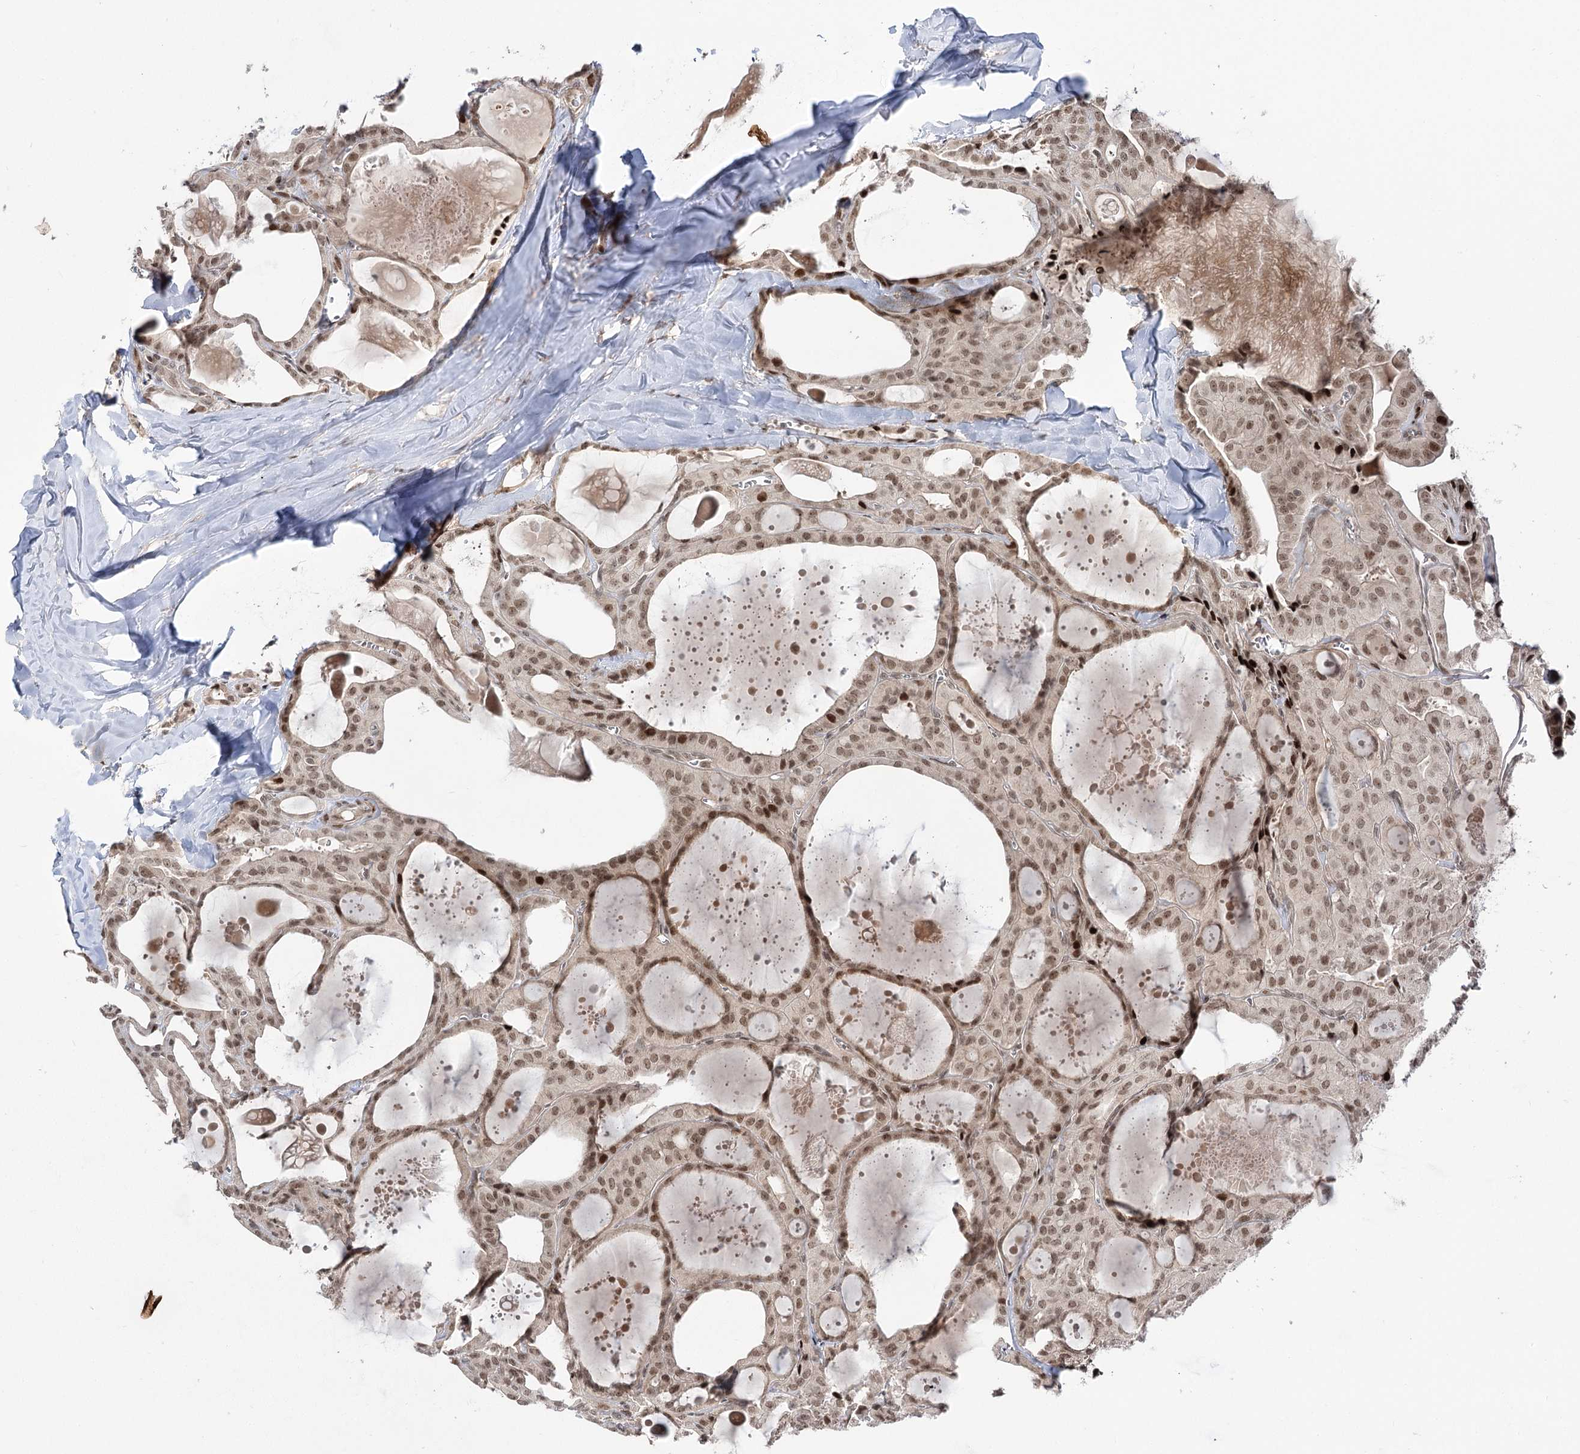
{"staining": {"intensity": "moderate", "quantity": ">75%", "location": "nuclear"}, "tissue": "thyroid cancer", "cell_type": "Tumor cells", "image_type": "cancer", "snomed": [{"axis": "morphology", "description": "Papillary adenocarcinoma, NOS"}, {"axis": "topography", "description": "Thyroid gland"}], "caption": "Brown immunohistochemical staining in human thyroid papillary adenocarcinoma displays moderate nuclear positivity in approximately >75% of tumor cells. The protein is shown in brown color, while the nuclei are stained blue.", "gene": "HELQ", "patient": {"sex": "male", "age": 52}}